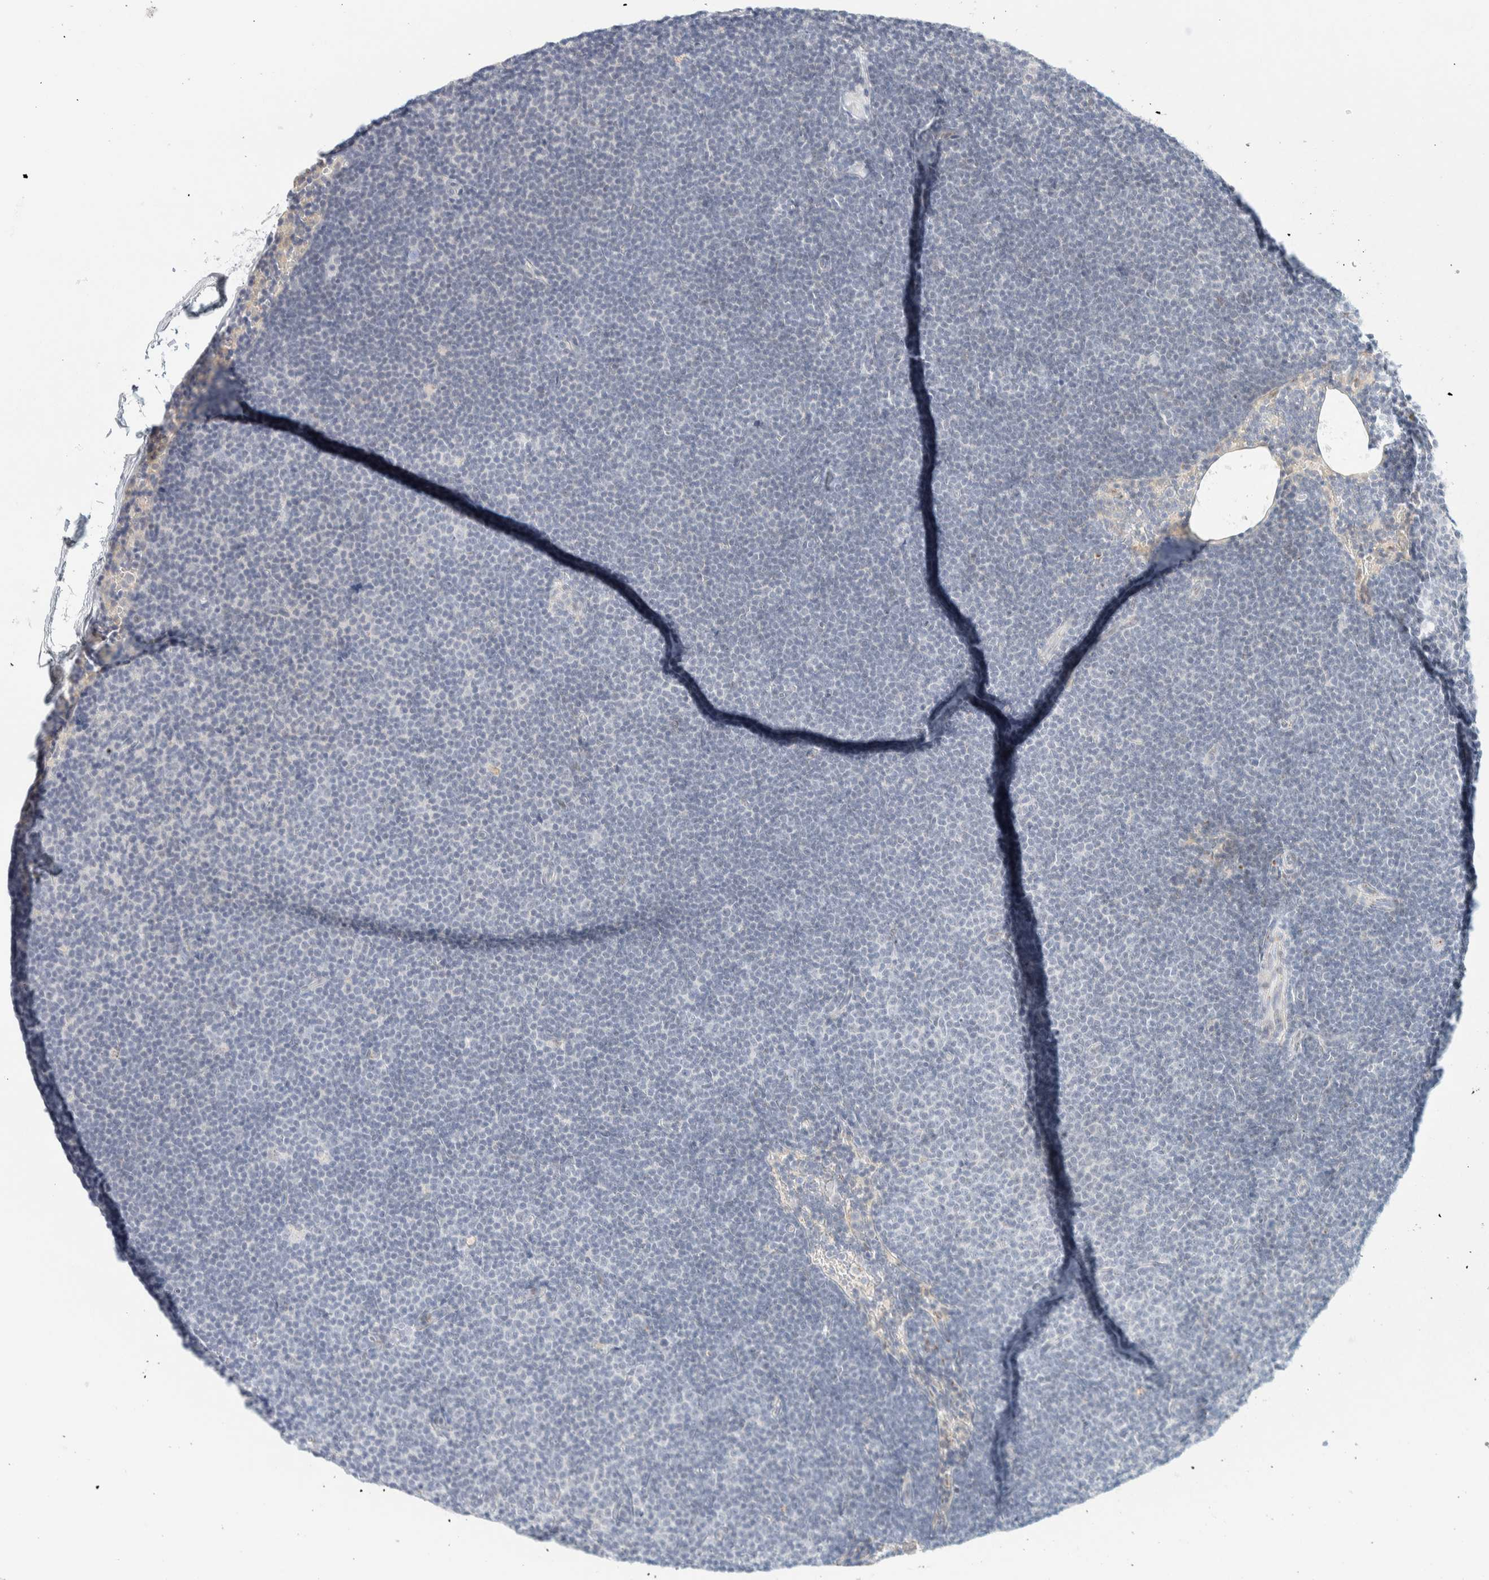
{"staining": {"intensity": "negative", "quantity": "none", "location": "none"}, "tissue": "lymphoma", "cell_type": "Tumor cells", "image_type": "cancer", "snomed": [{"axis": "morphology", "description": "Malignant lymphoma, non-Hodgkin's type, Low grade"}, {"axis": "topography", "description": "Lymph node"}], "caption": "This is an immunohistochemistry (IHC) micrograph of malignant lymphoma, non-Hodgkin's type (low-grade). There is no staining in tumor cells.", "gene": "SPNS3", "patient": {"sex": "female", "age": 53}}